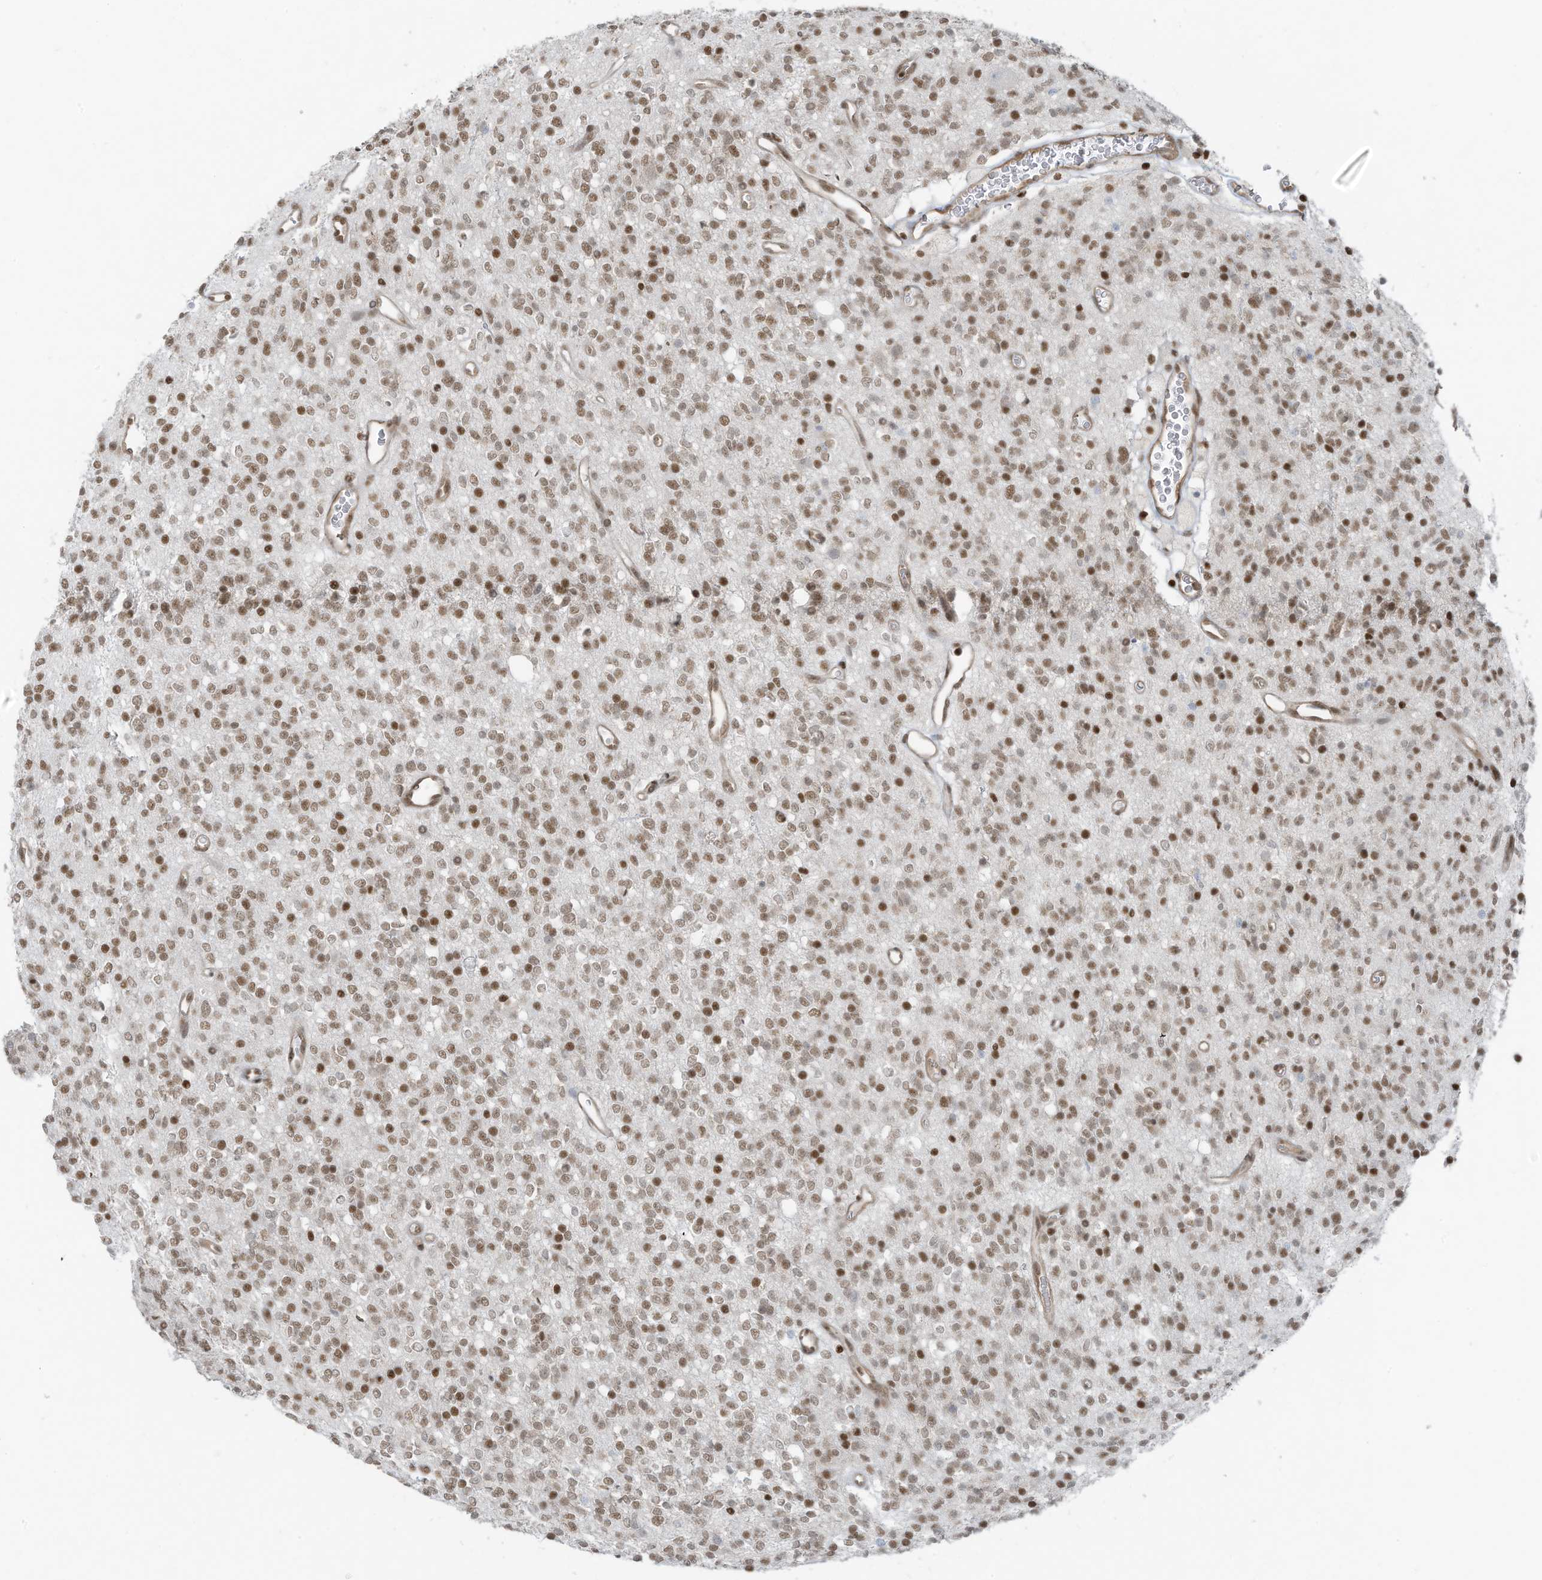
{"staining": {"intensity": "moderate", "quantity": ">75%", "location": "nuclear"}, "tissue": "glioma", "cell_type": "Tumor cells", "image_type": "cancer", "snomed": [{"axis": "morphology", "description": "Glioma, malignant, High grade"}, {"axis": "topography", "description": "Brain"}], "caption": "Immunohistochemical staining of malignant high-grade glioma exhibits moderate nuclear protein positivity in about >75% of tumor cells.", "gene": "DBR1", "patient": {"sex": "male", "age": 34}}